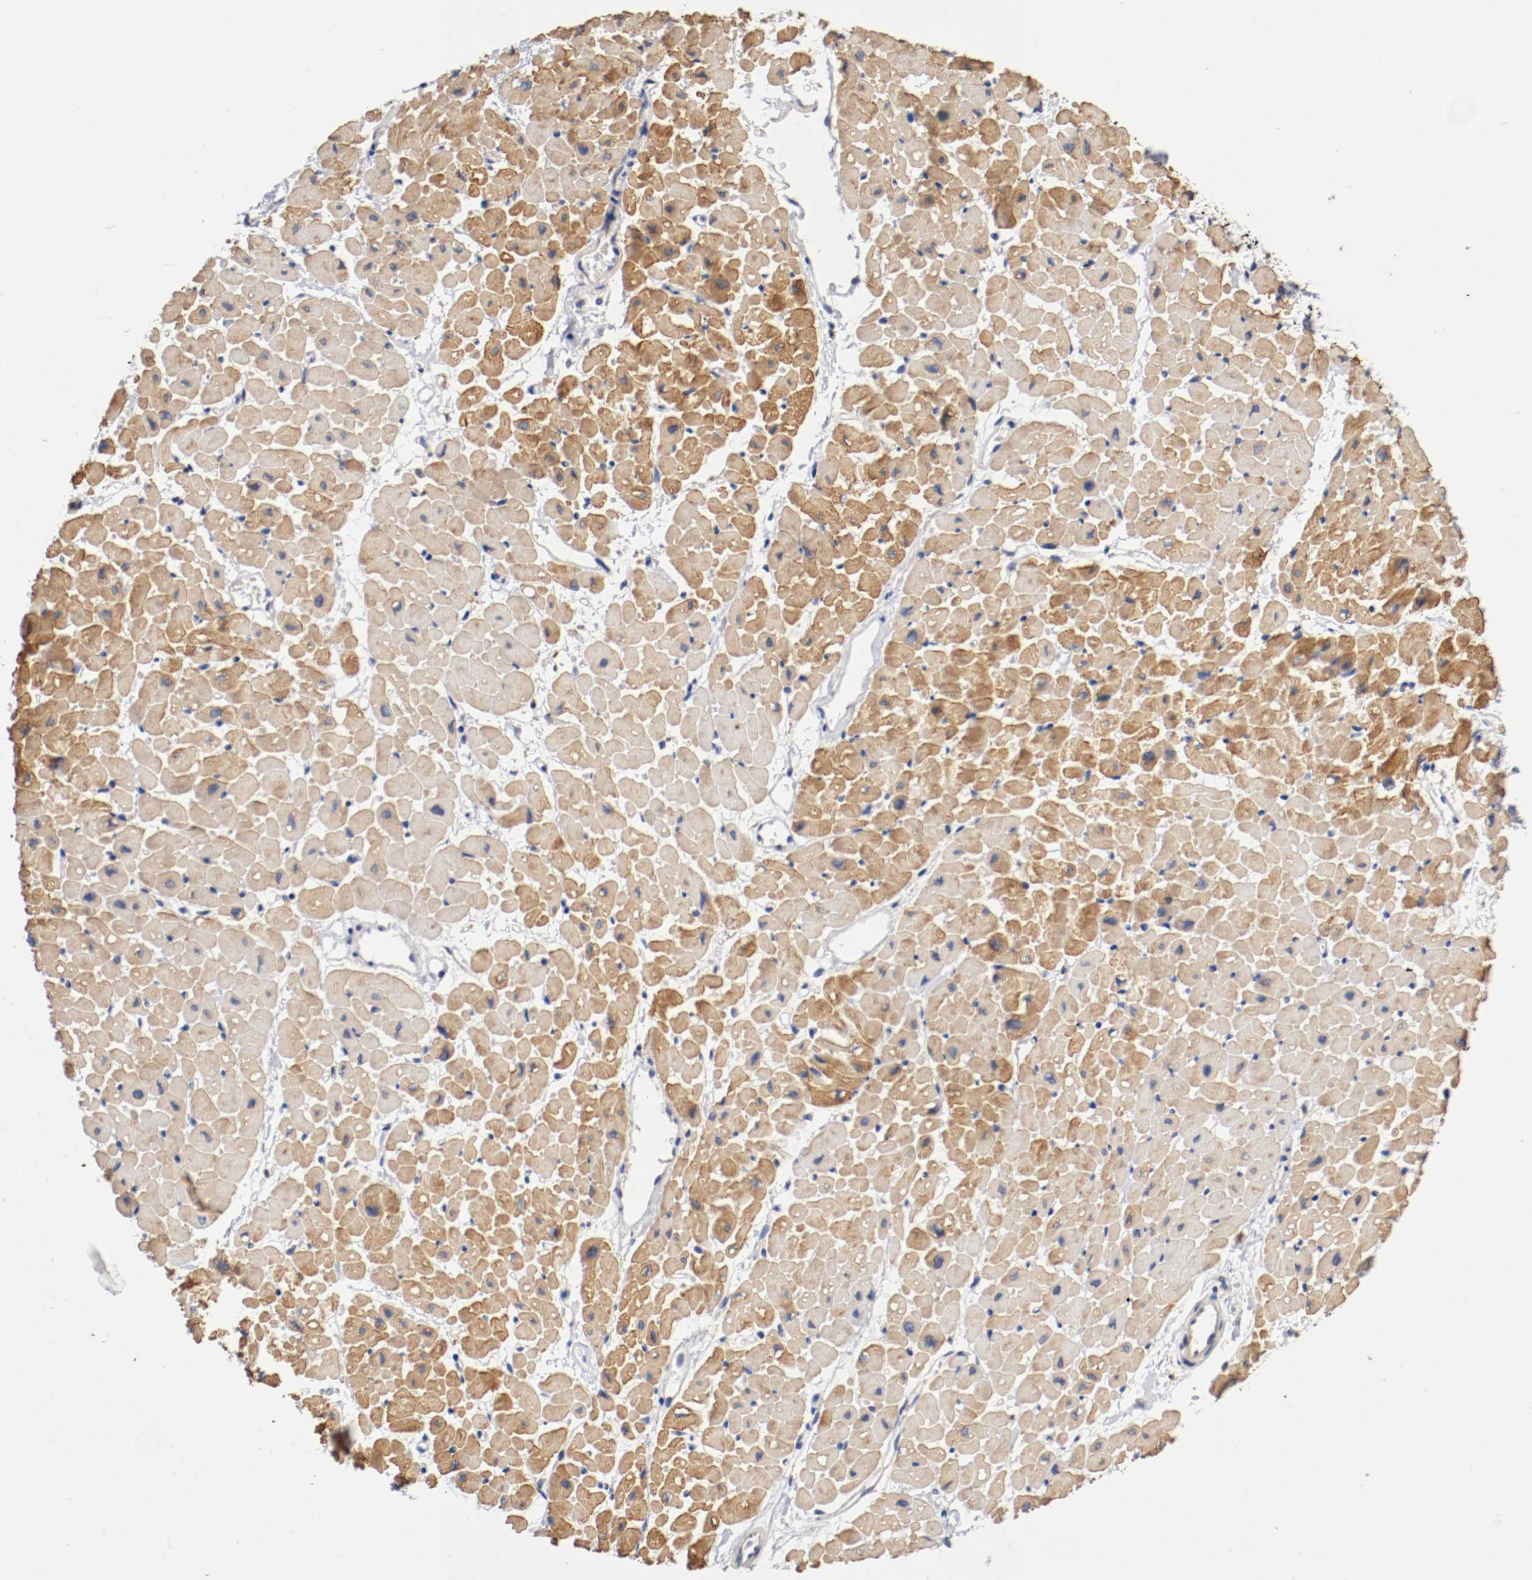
{"staining": {"intensity": "moderate", "quantity": ">75%", "location": "cytoplasmic/membranous"}, "tissue": "heart muscle", "cell_type": "Cardiomyocytes", "image_type": "normal", "snomed": [{"axis": "morphology", "description": "Normal tissue, NOS"}, {"axis": "topography", "description": "Heart"}], "caption": "The immunohistochemical stain shows moderate cytoplasmic/membranous positivity in cardiomyocytes of benign heart muscle. (IHC, brightfield microscopy, high magnification).", "gene": "TNFSF12", "patient": {"sex": "male", "age": 45}}